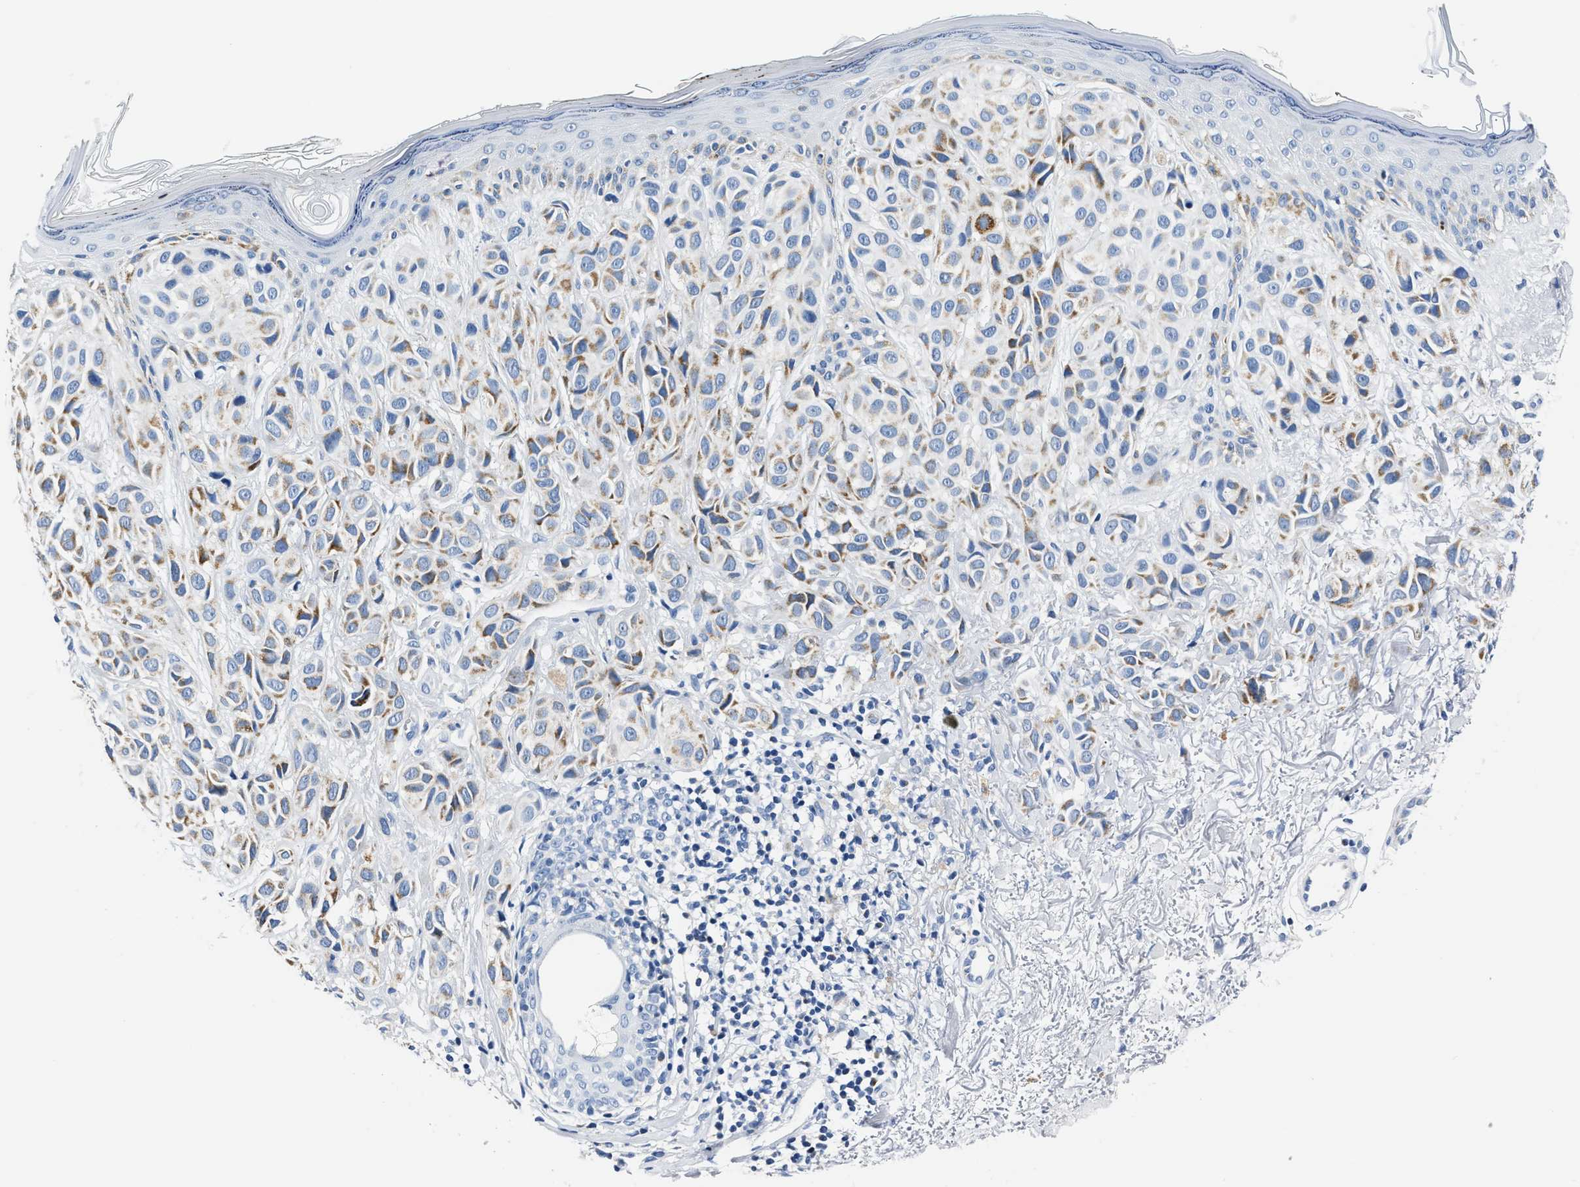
{"staining": {"intensity": "moderate", "quantity": ">75%", "location": "cytoplasmic/membranous"}, "tissue": "melanoma", "cell_type": "Tumor cells", "image_type": "cancer", "snomed": [{"axis": "morphology", "description": "Malignant melanoma, NOS"}, {"axis": "topography", "description": "Skin"}], "caption": "The immunohistochemical stain highlights moderate cytoplasmic/membranous expression in tumor cells of malignant melanoma tissue.", "gene": "AMACR", "patient": {"sex": "female", "age": 58}}